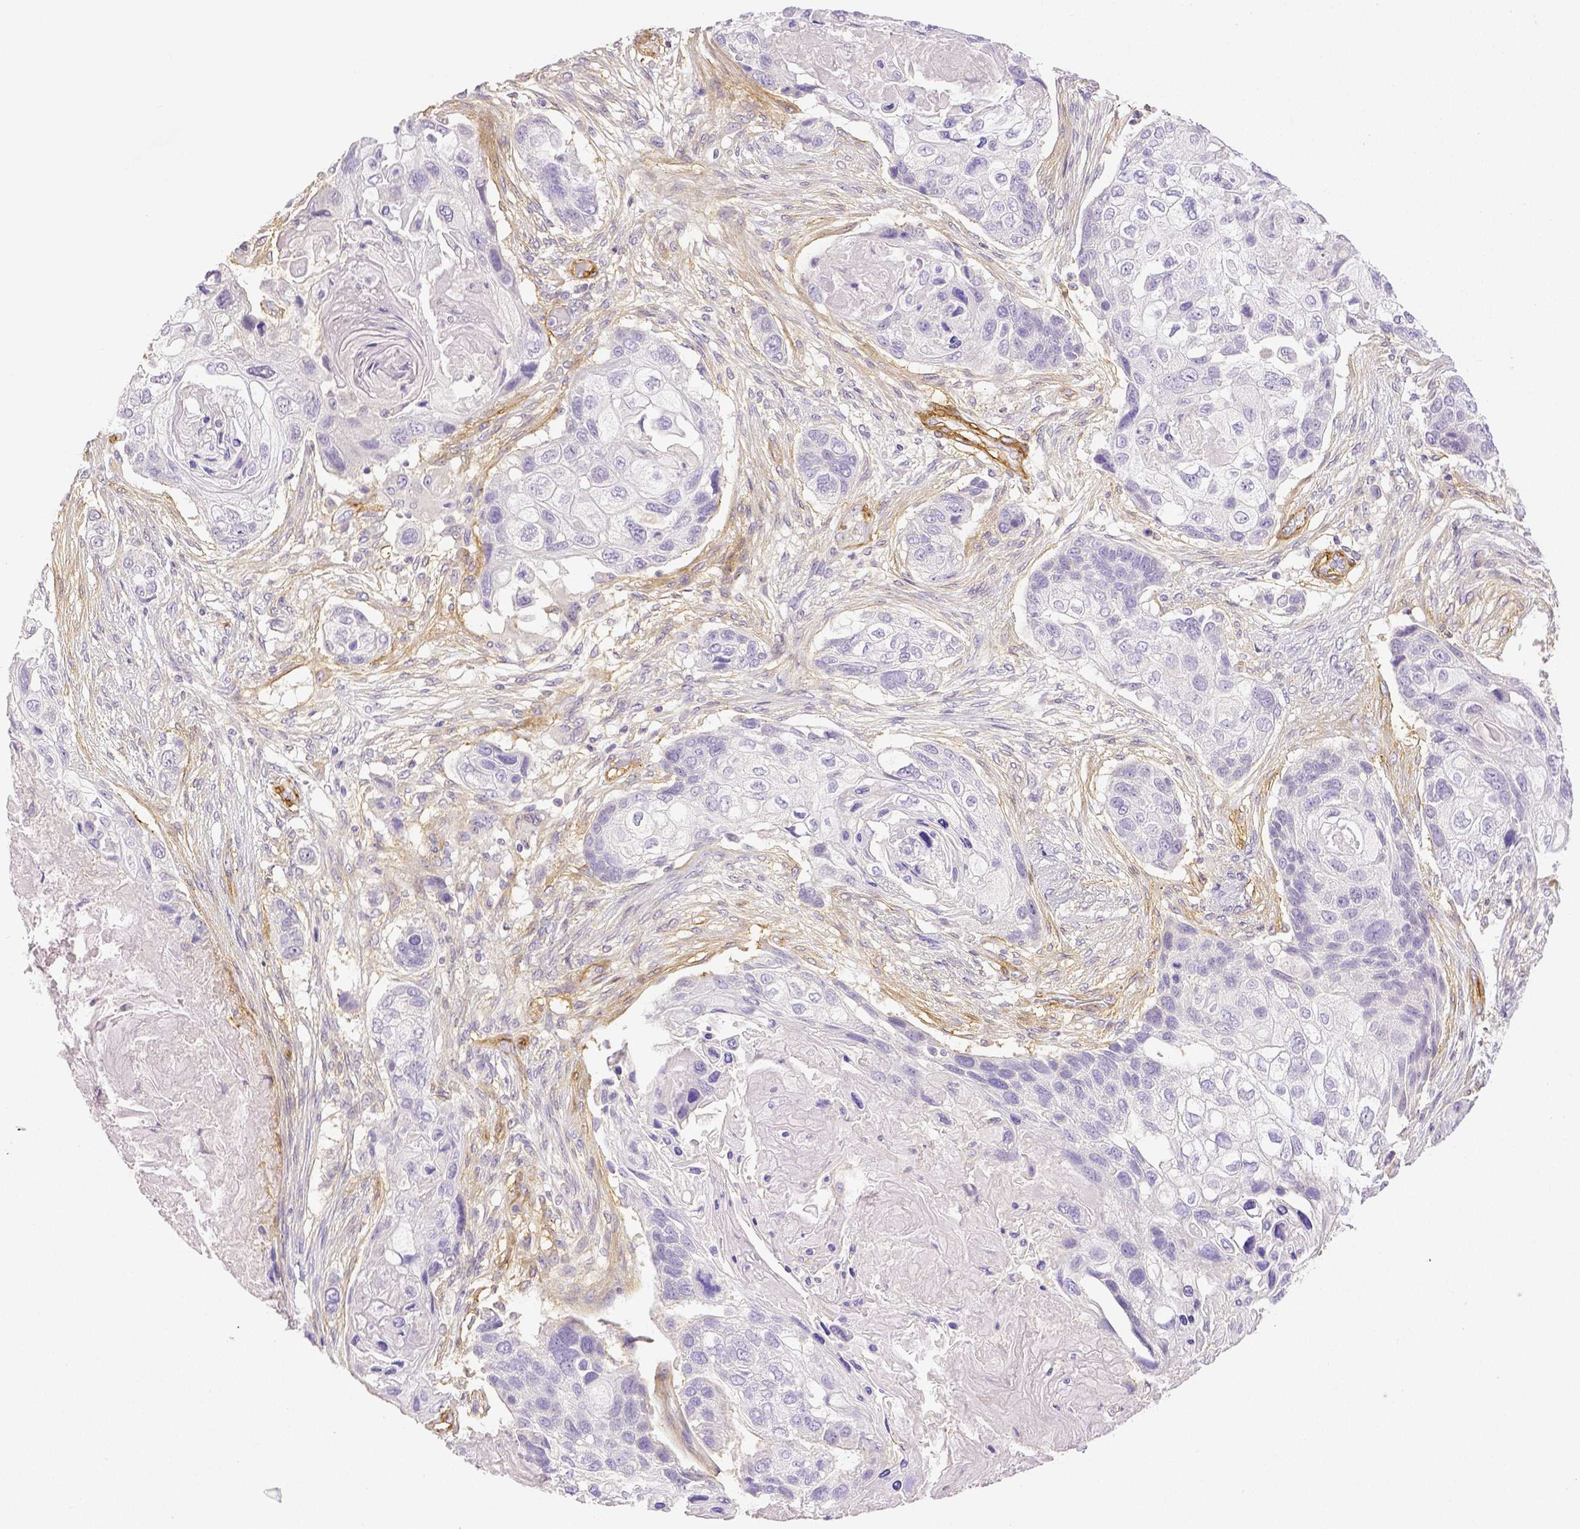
{"staining": {"intensity": "negative", "quantity": "none", "location": "none"}, "tissue": "lung cancer", "cell_type": "Tumor cells", "image_type": "cancer", "snomed": [{"axis": "morphology", "description": "Squamous cell carcinoma, NOS"}, {"axis": "topography", "description": "Lung"}], "caption": "High power microscopy photomicrograph of an IHC micrograph of lung cancer (squamous cell carcinoma), revealing no significant expression in tumor cells.", "gene": "THY1", "patient": {"sex": "male", "age": 69}}